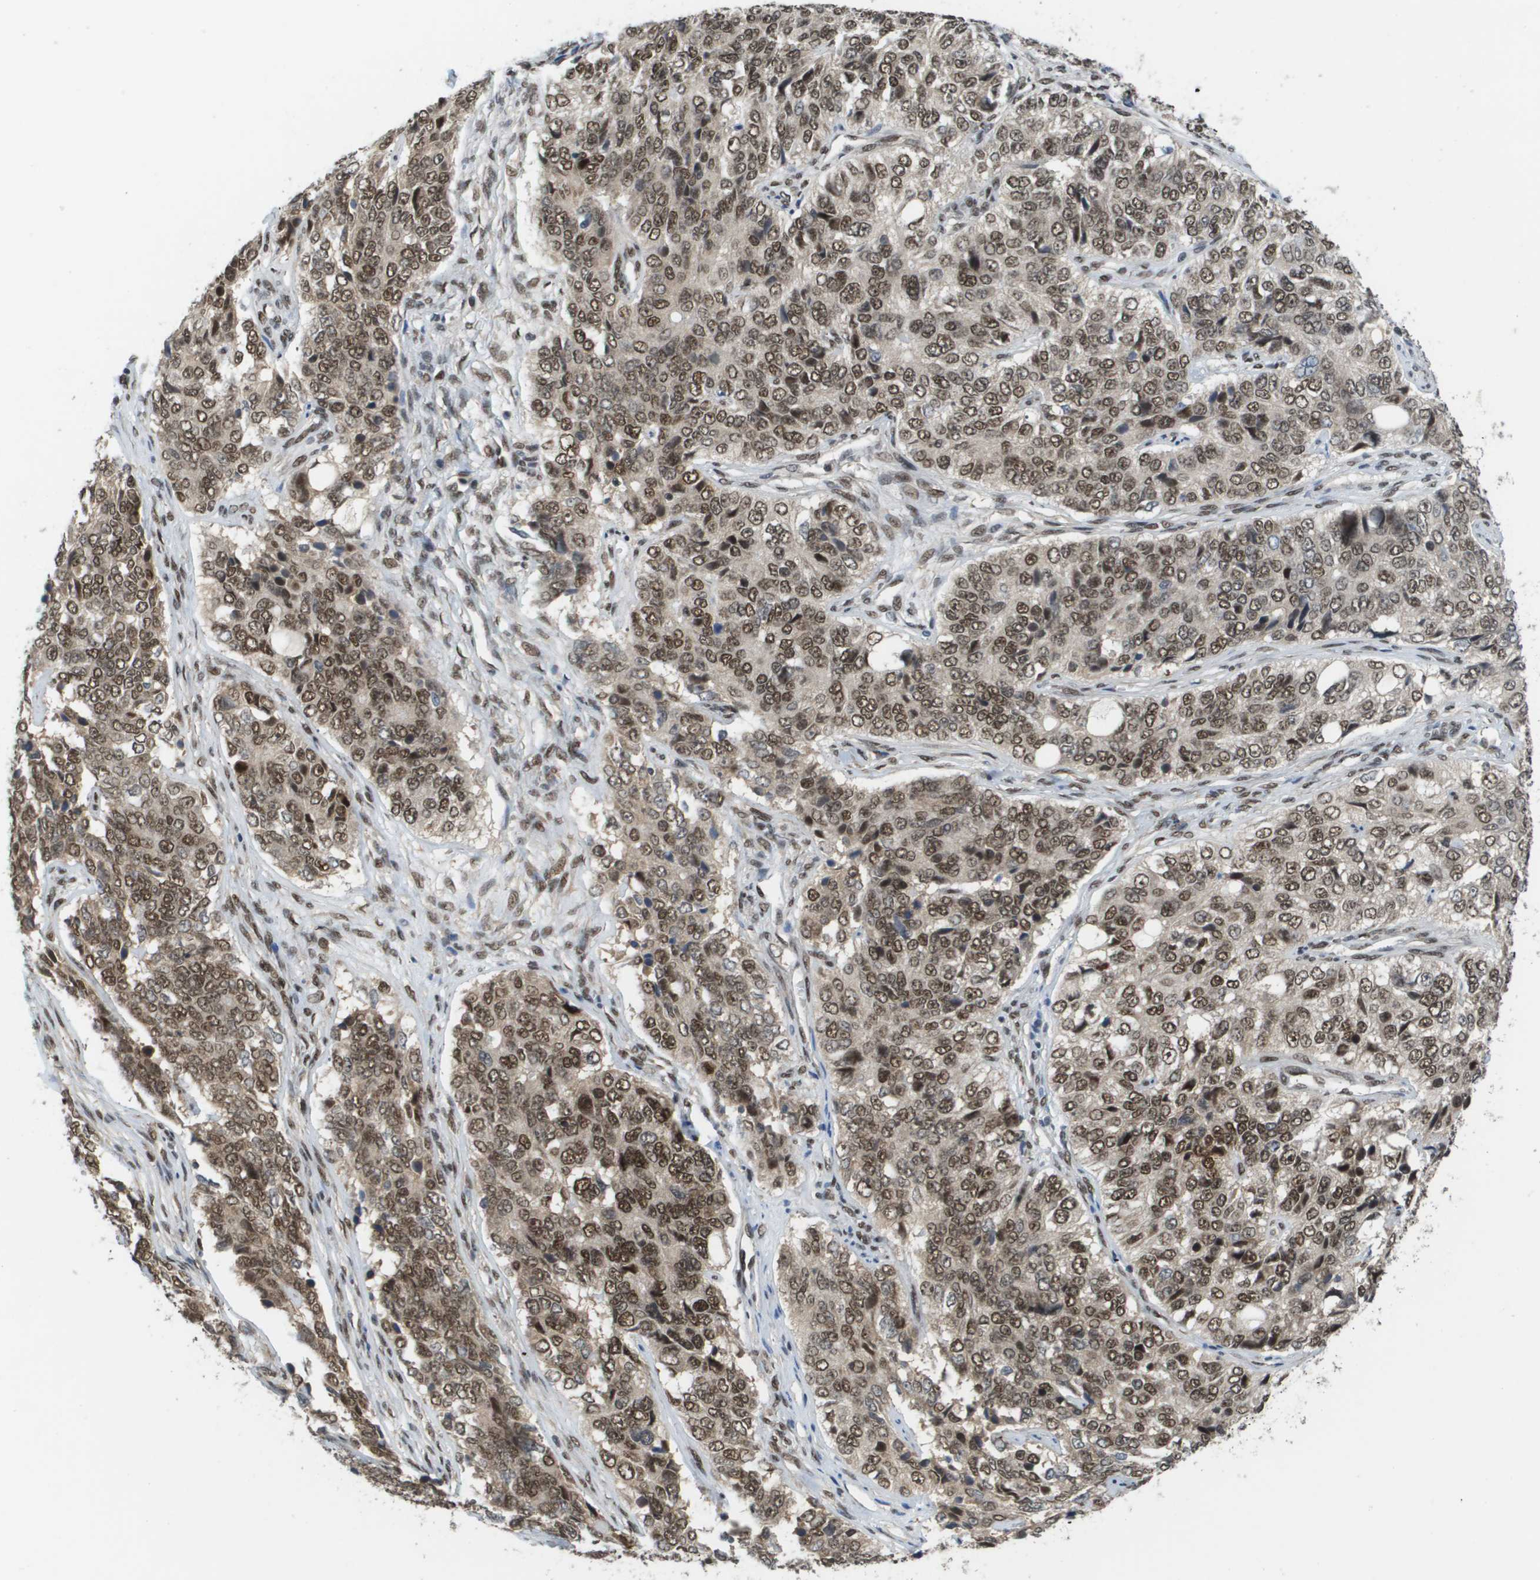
{"staining": {"intensity": "moderate", "quantity": ">75%", "location": "nuclear"}, "tissue": "ovarian cancer", "cell_type": "Tumor cells", "image_type": "cancer", "snomed": [{"axis": "morphology", "description": "Carcinoma, endometroid"}, {"axis": "topography", "description": "Ovary"}], "caption": "IHC micrograph of neoplastic tissue: ovarian cancer (endometroid carcinoma) stained using IHC displays medium levels of moderate protein expression localized specifically in the nuclear of tumor cells, appearing as a nuclear brown color.", "gene": "PRCC", "patient": {"sex": "female", "age": 51}}